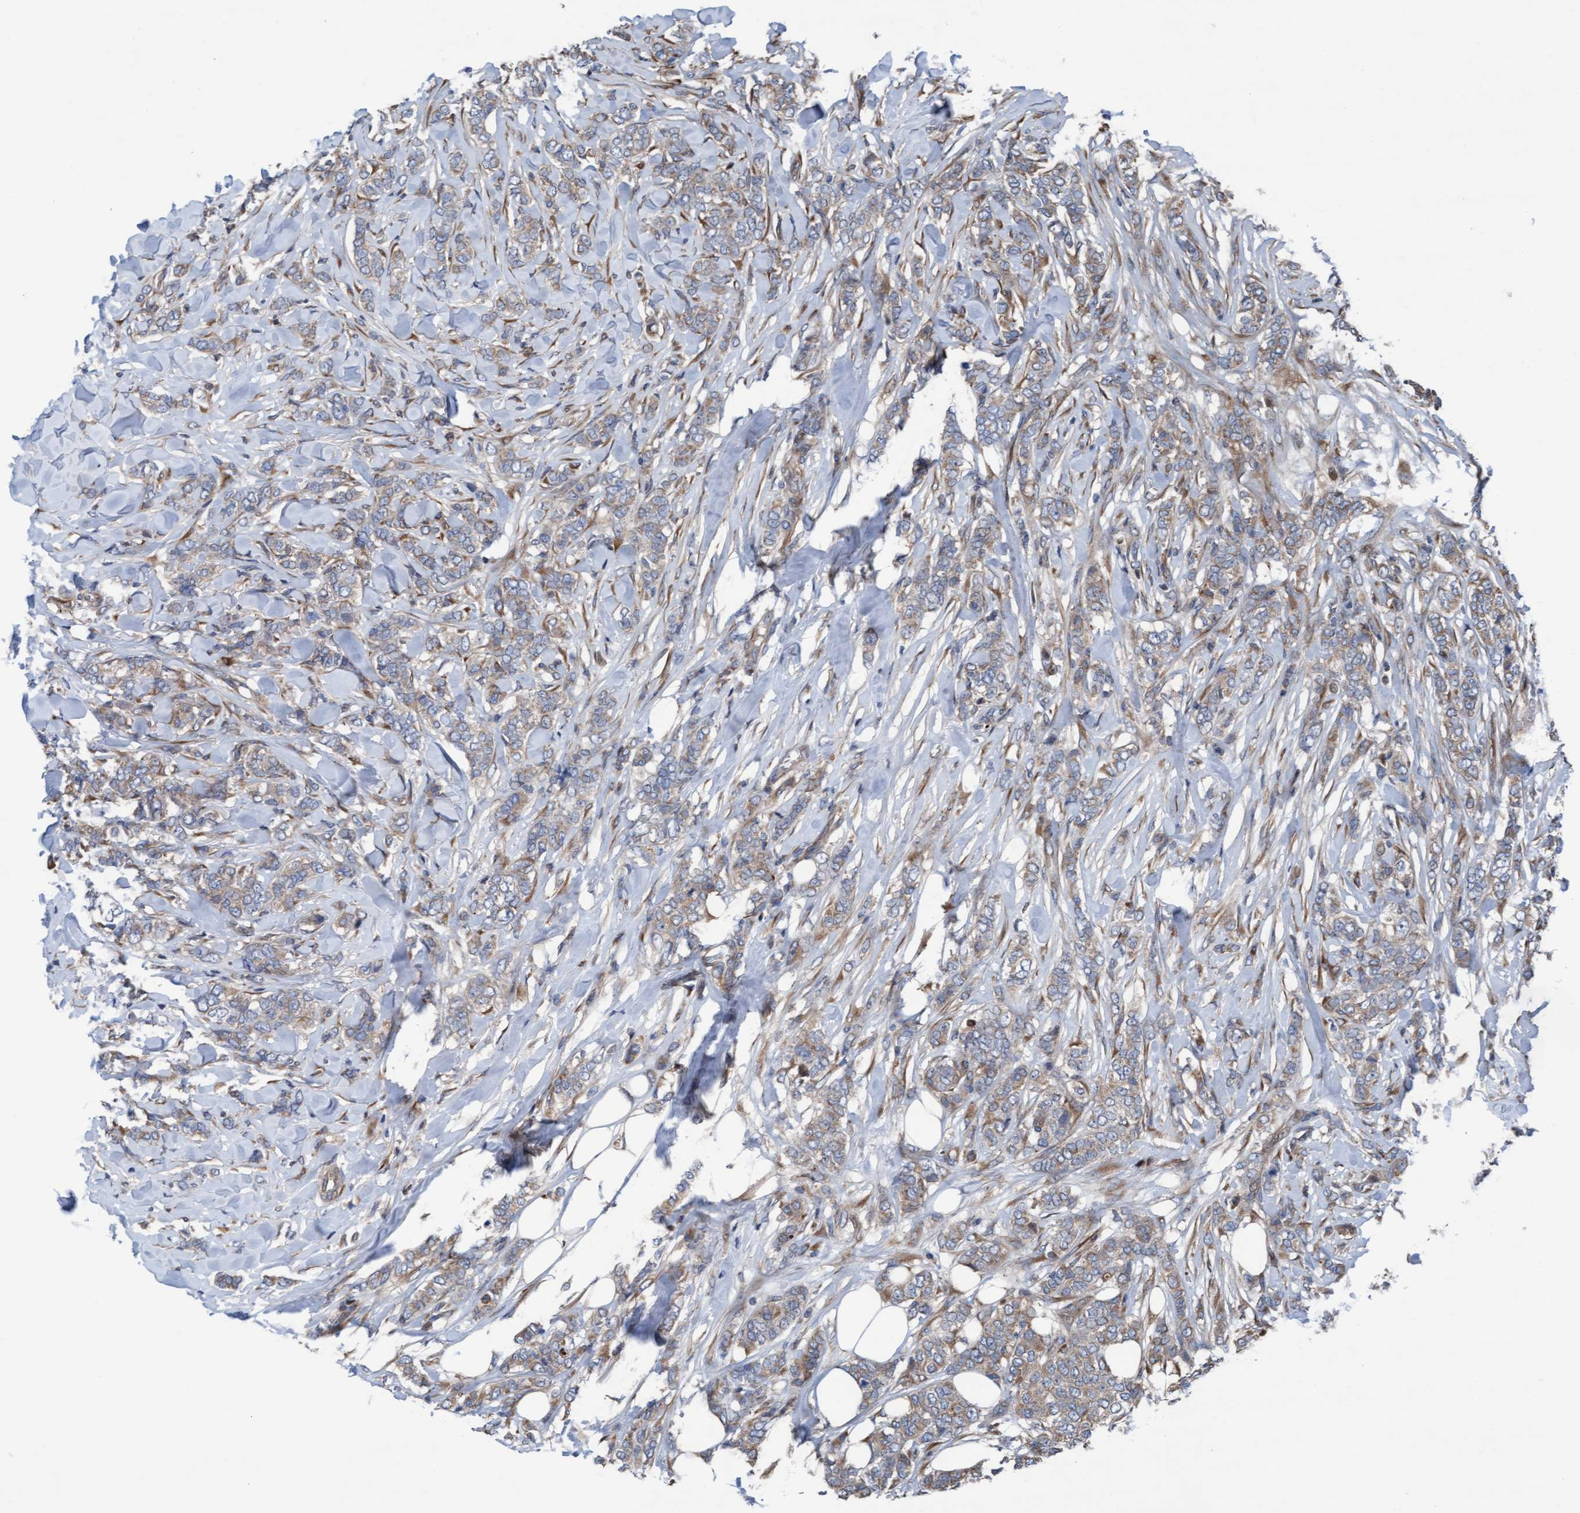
{"staining": {"intensity": "weak", "quantity": ">75%", "location": "cytoplasmic/membranous"}, "tissue": "breast cancer", "cell_type": "Tumor cells", "image_type": "cancer", "snomed": [{"axis": "morphology", "description": "Lobular carcinoma"}, {"axis": "topography", "description": "Skin"}, {"axis": "topography", "description": "Breast"}], "caption": "Brown immunohistochemical staining in breast cancer displays weak cytoplasmic/membranous expression in about >75% of tumor cells.", "gene": "KLHL26", "patient": {"sex": "female", "age": 46}}